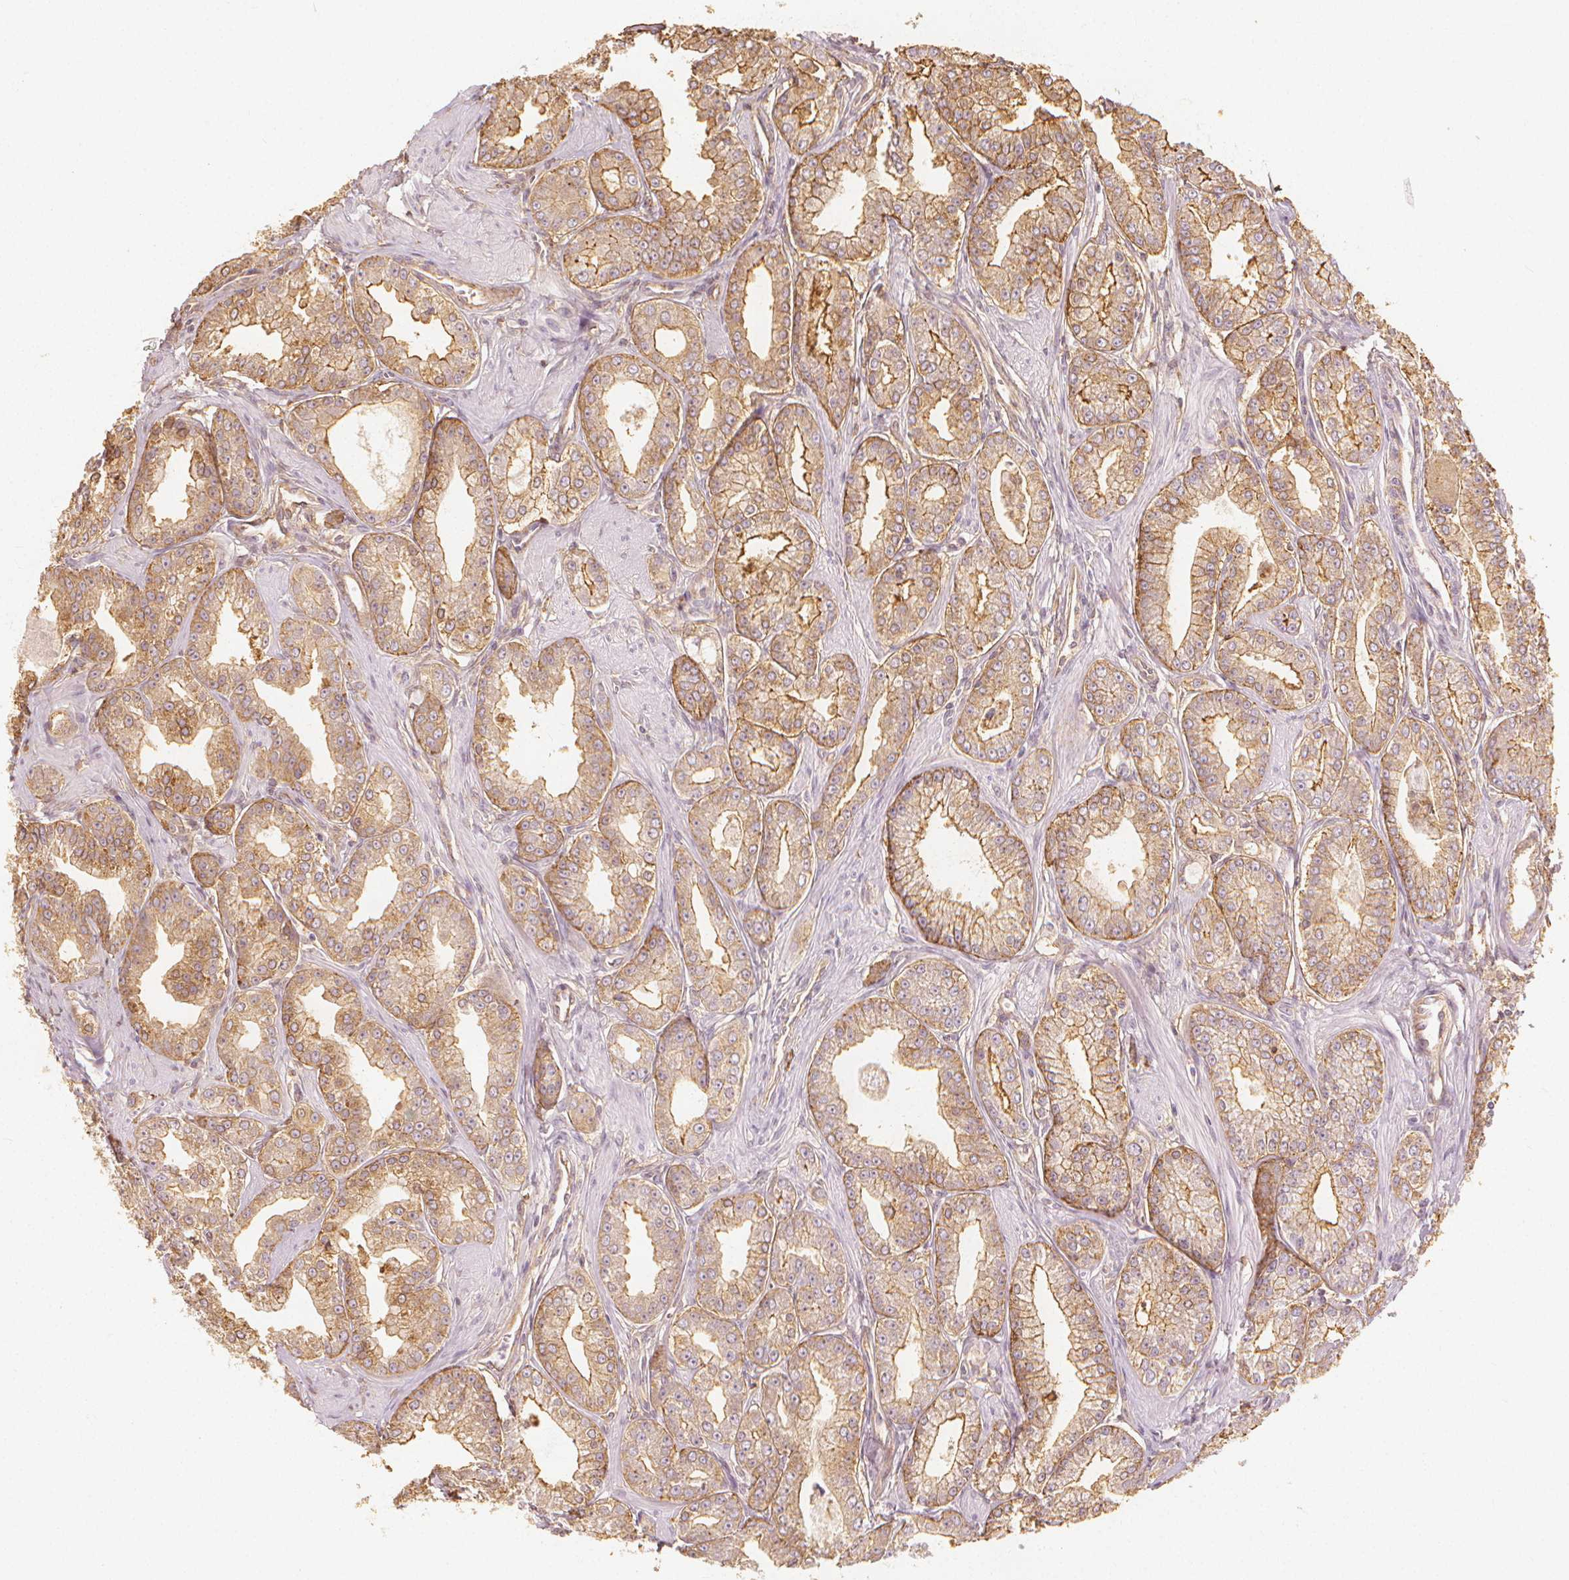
{"staining": {"intensity": "weak", "quantity": ">75%", "location": "cytoplasmic/membranous"}, "tissue": "prostate cancer", "cell_type": "Tumor cells", "image_type": "cancer", "snomed": [{"axis": "morphology", "description": "Adenocarcinoma, NOS"}, {"axis": "topography", "description": "Prostate"}], "caption": "Human prostate cancer (adenocarcinoma) stained with a protein marker shows weak staining in tumor cells.", "gene": "ARHGAP26", "patient": {"sex": "male", "age": 71}}